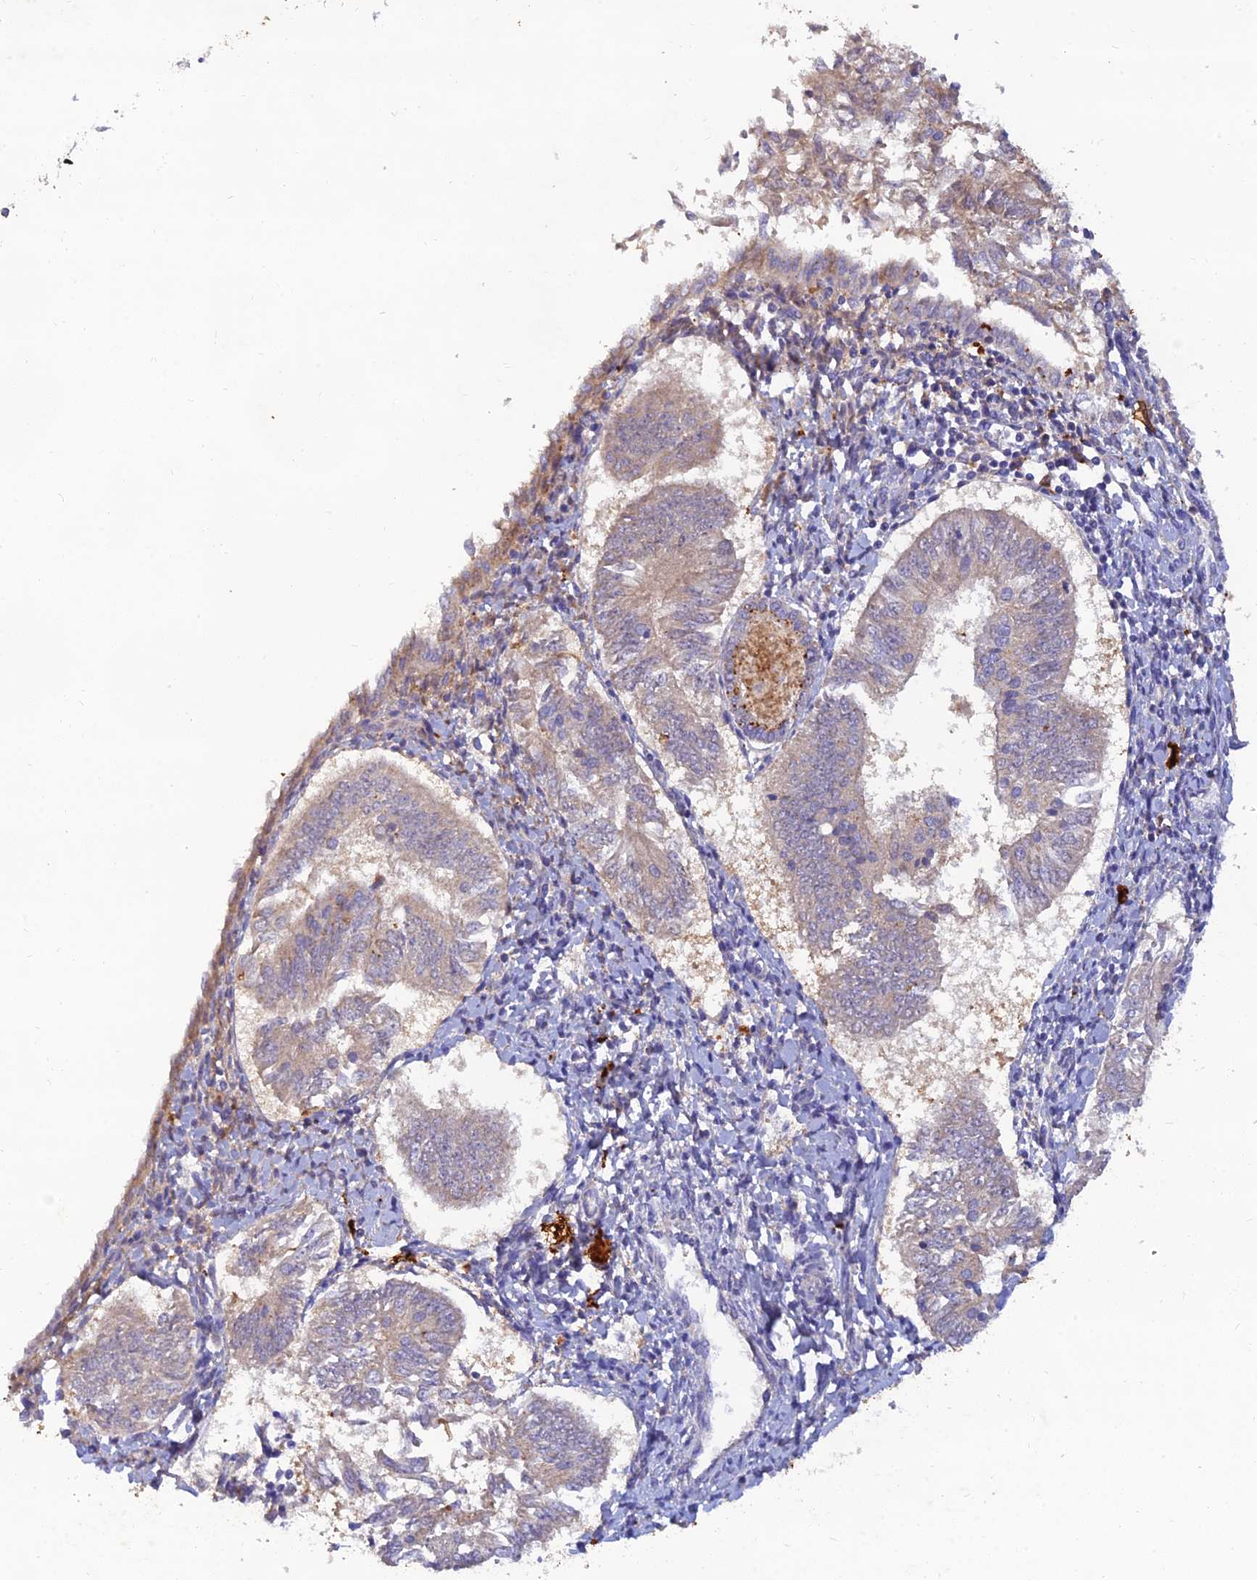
{"staining": {"intensity": "negative", "quantity": "none", "location": "none"}, "tissue": "endometrial cancer", "cell_type": "Tumor cells", "image_type": "cancer", "snomed": [{"axis": "morphology", "description": "Adenocarcinoma, NOS"}, {"axis": "topography", "description": "Endometrium"}], "caption": "High power microscopy photomicrograph of an IHC image of endometrial cancer, revealing no significant positivity in tumor cells. (Immunohistochemistry (ihc), brightfield microscopy, high magnification).", "gene": "ACSM5", "patient": {"sex": "female", "age": 58}}